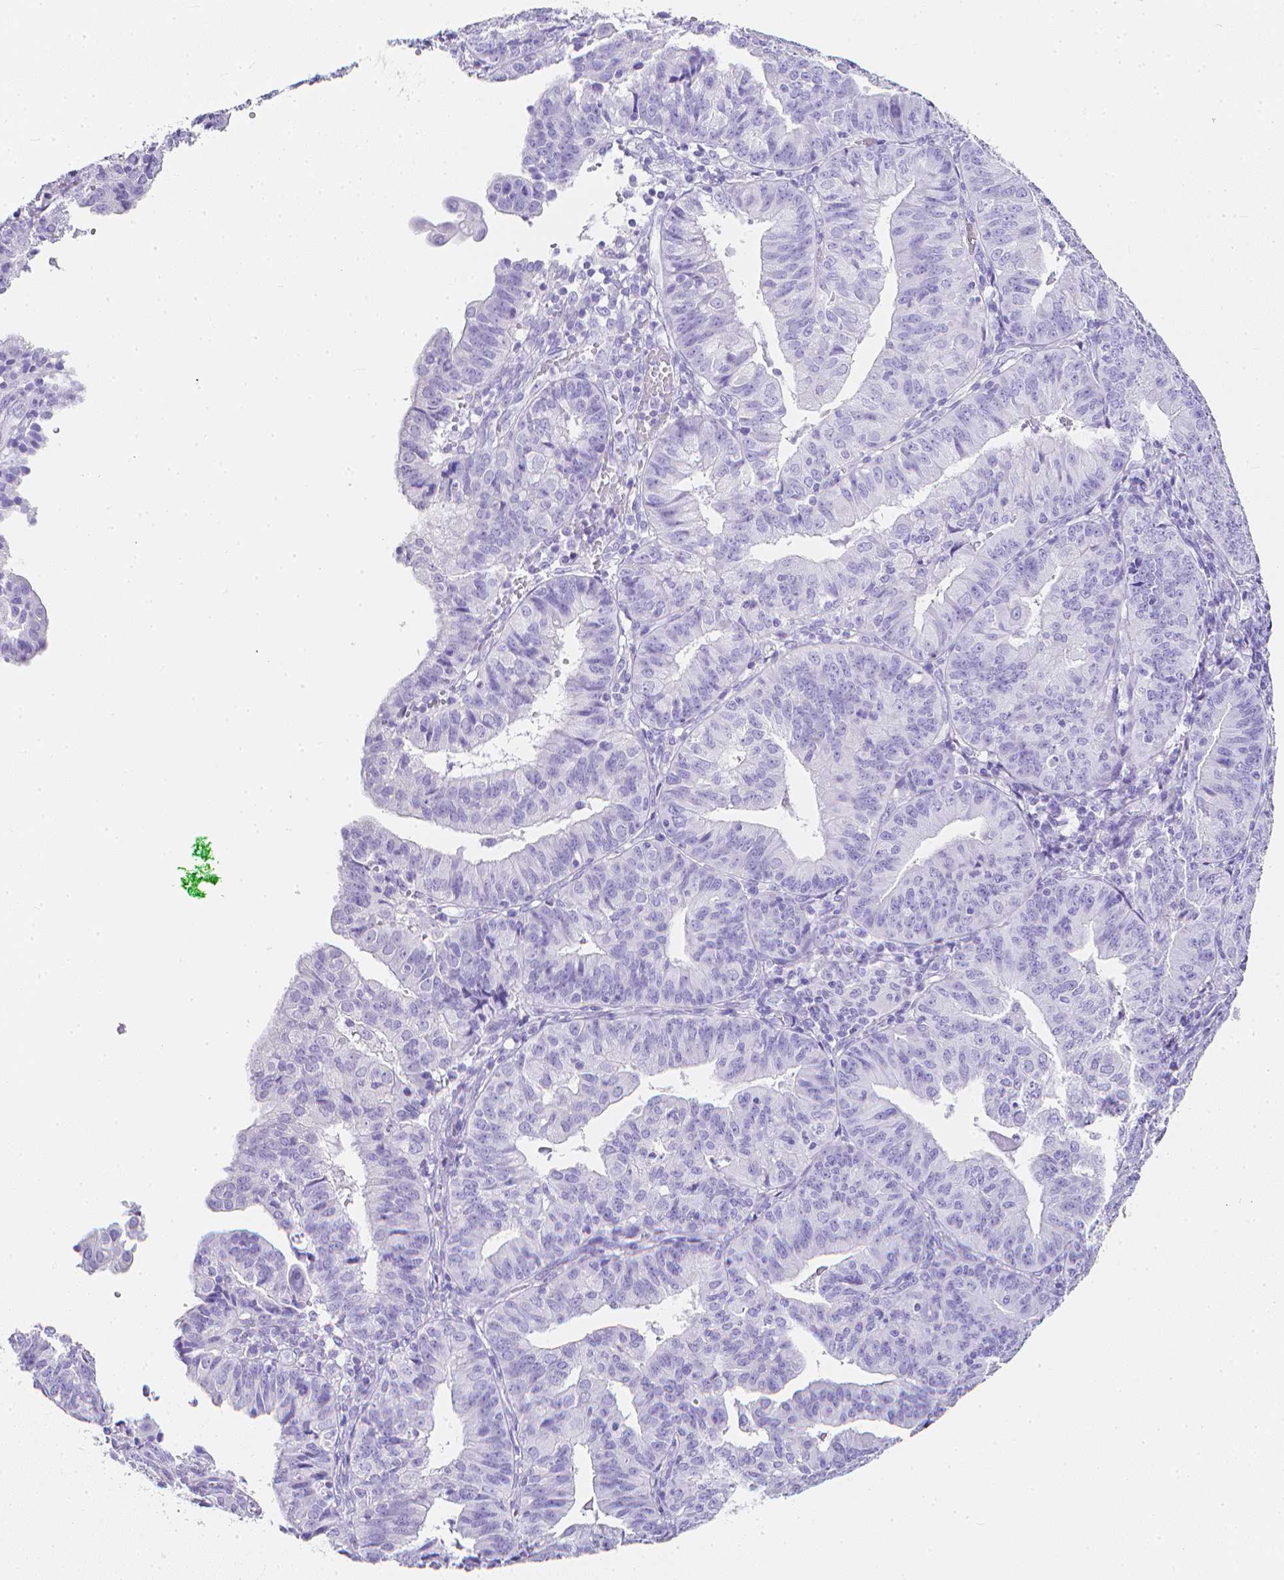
{"staining": {"intensity": "negative", "quantity": "none", "location": "none"}, "tissue": "endometrial cancer", "cell_type": "Tumor cells", "image_type": "cancer", "snomed": [{"axis": "morphology", "description": "Adenocarcinoma, NOS"}, {"axis": "topography", "description": "Endometrium"}], "caption": "Endometrial cancer (adenocarcinoma) was stained to show a protein in brown. There is no significant positivity in tumor cells.", "gene": "LGALS4", "patient": {"sex": "female", "age": 56}}